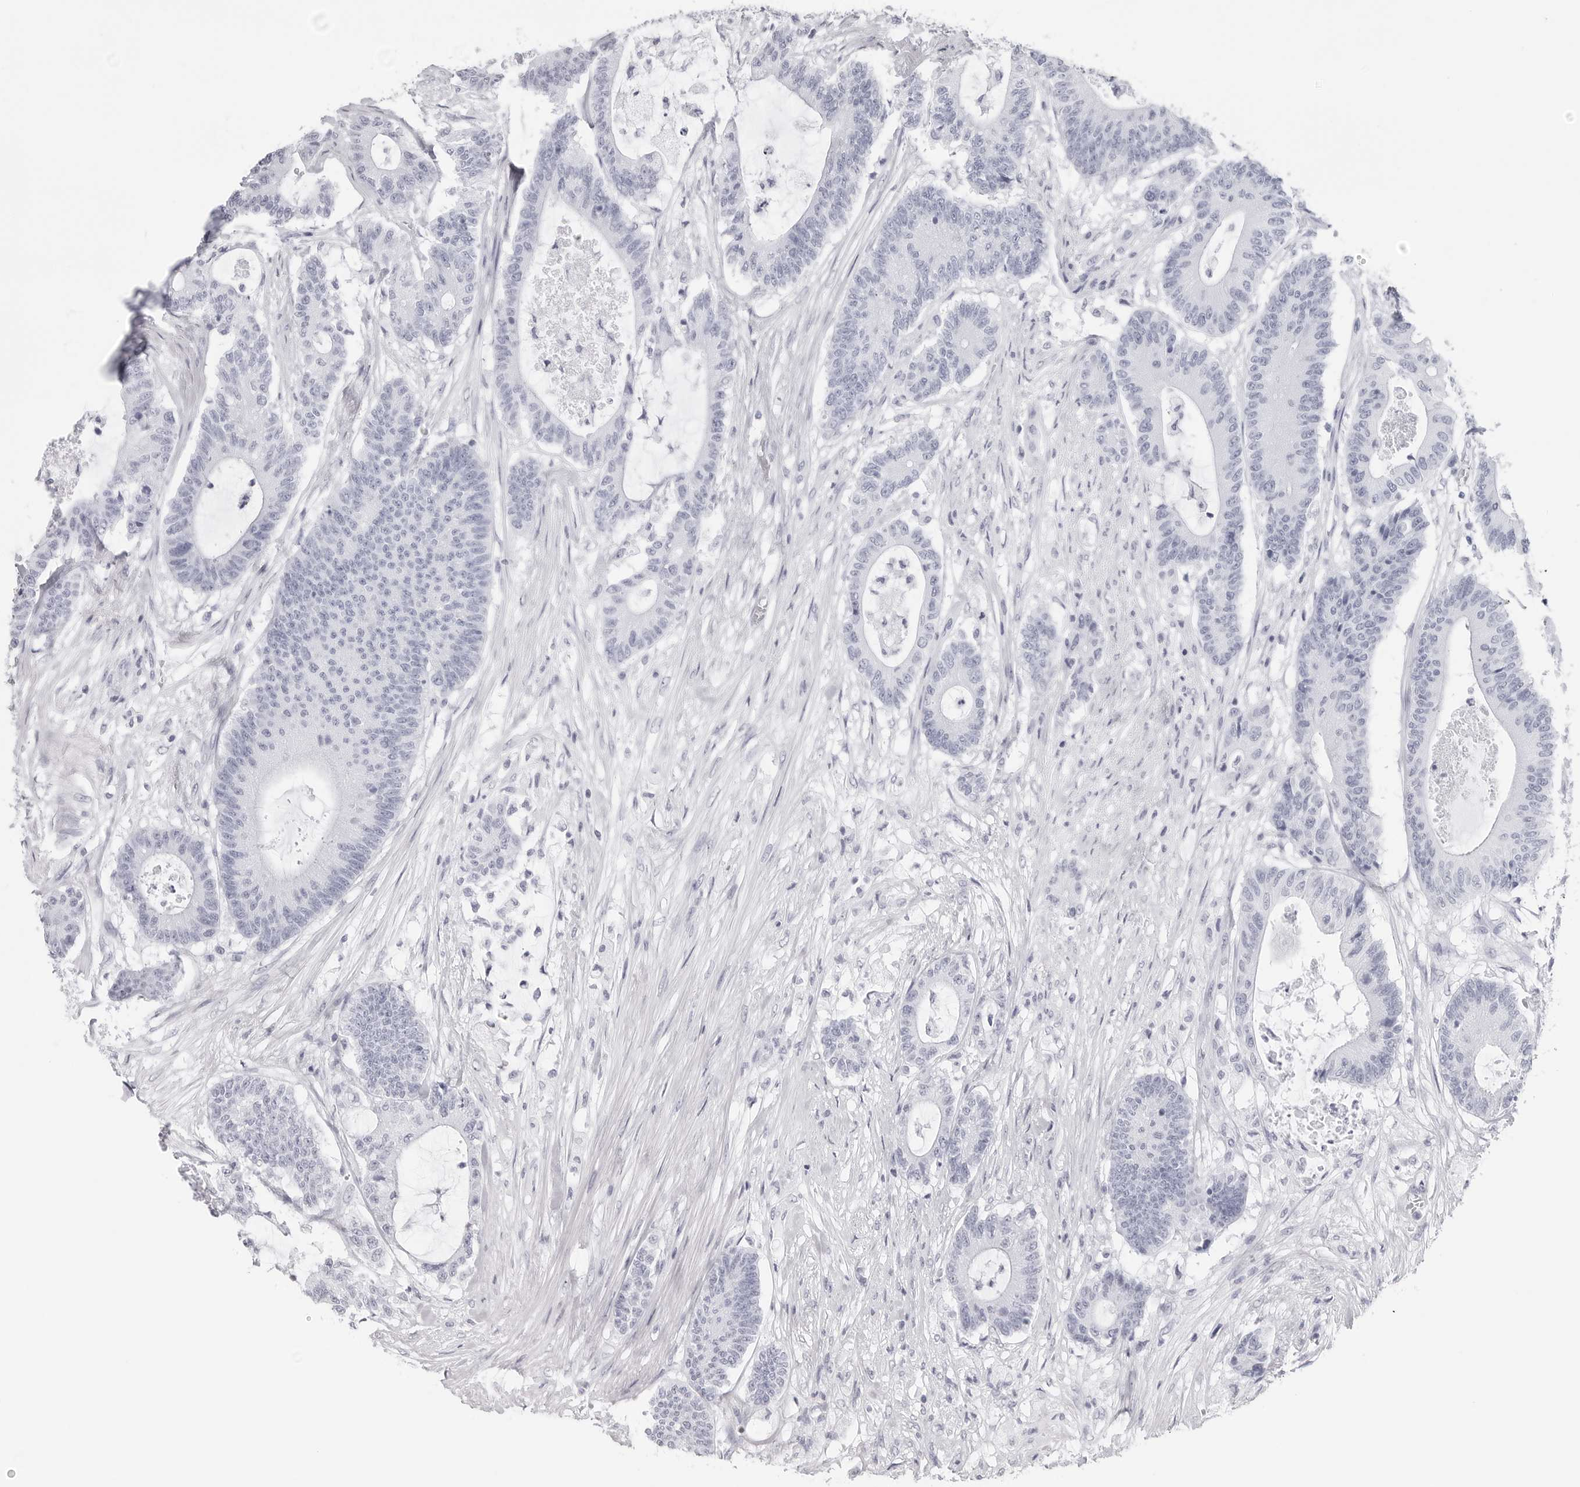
{"staining": {"intensity": "negative", "quantity": "none", "location": "none"}, "tissue": "colorectal cancer", "cell_type": "Tumor cells", "image_type": "cancer", "snomed": [{"axis": "morphology", "description": "Adenocarcinoma, NOS"}, {"axis": "topography", "description": "Colon"}], "caption": "Protein analysis of colorectal adenocarcinoma shows no significant expression in tumor cells. Nuclei are stained in blue.", "gene": "CST2", "patient": {"sex": "female", "age": 84}}